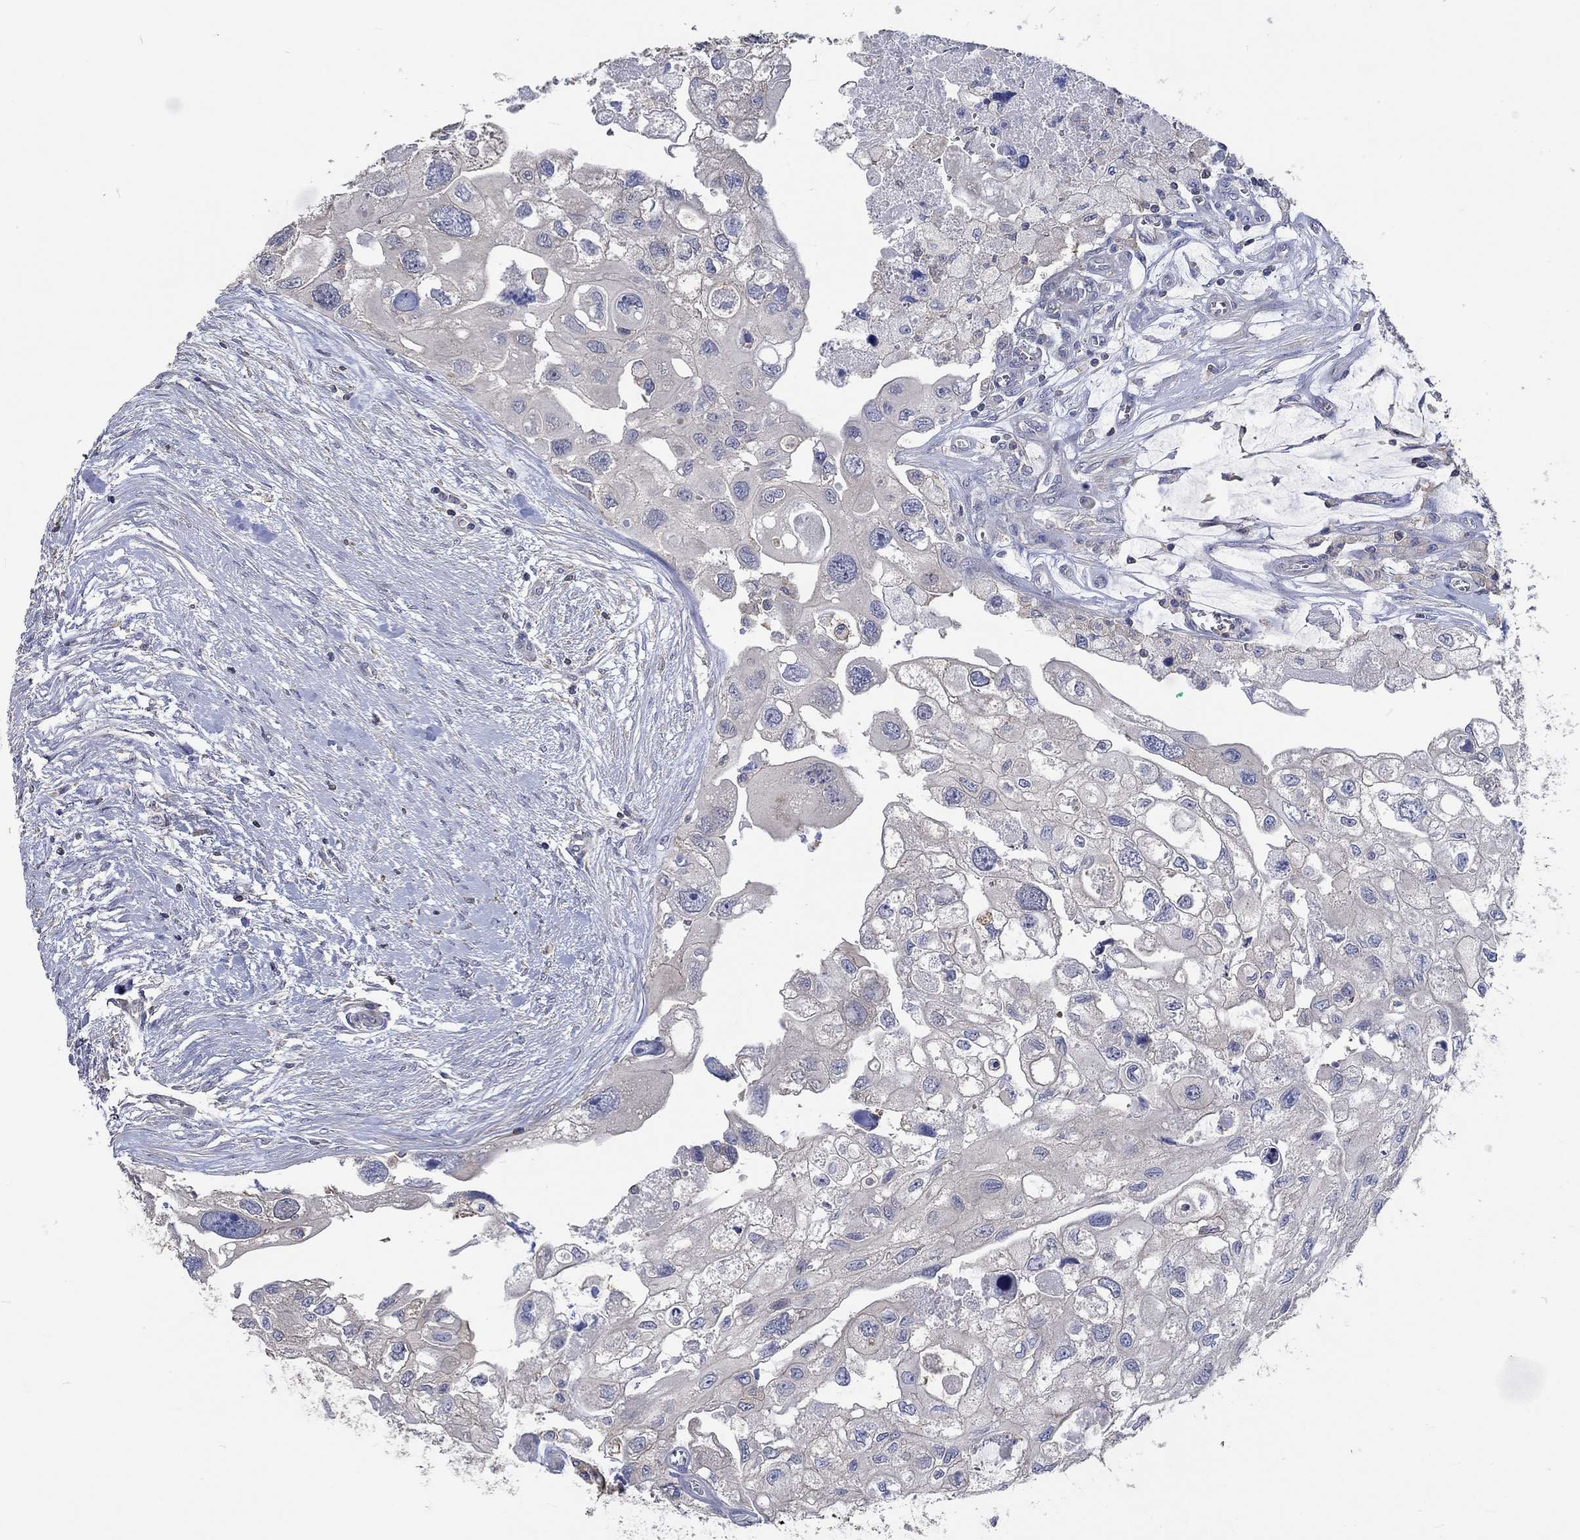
{"staining": {"intensity": "negative", "quantity": "none", "location": "none"}, "tissue": "urothelial cancer", "cell_type": "Tumor cells", "image_type": "cancer", "snomed": [{"axis": "morphology", "description": "Urothelial carcinoma, High grade"}, {"axis": "topography", "description": "Urinary bladder"}], "caption": "Tumor cells show no significant positivity in high-grade urothelial carcinoma. (DAB (3,3'-diaminobenzidine) immunohistochemistry with hematoxylin counter stain).", "gene": "TNFAIP8L3", "patient": {"sex": "male", "age": 59}}